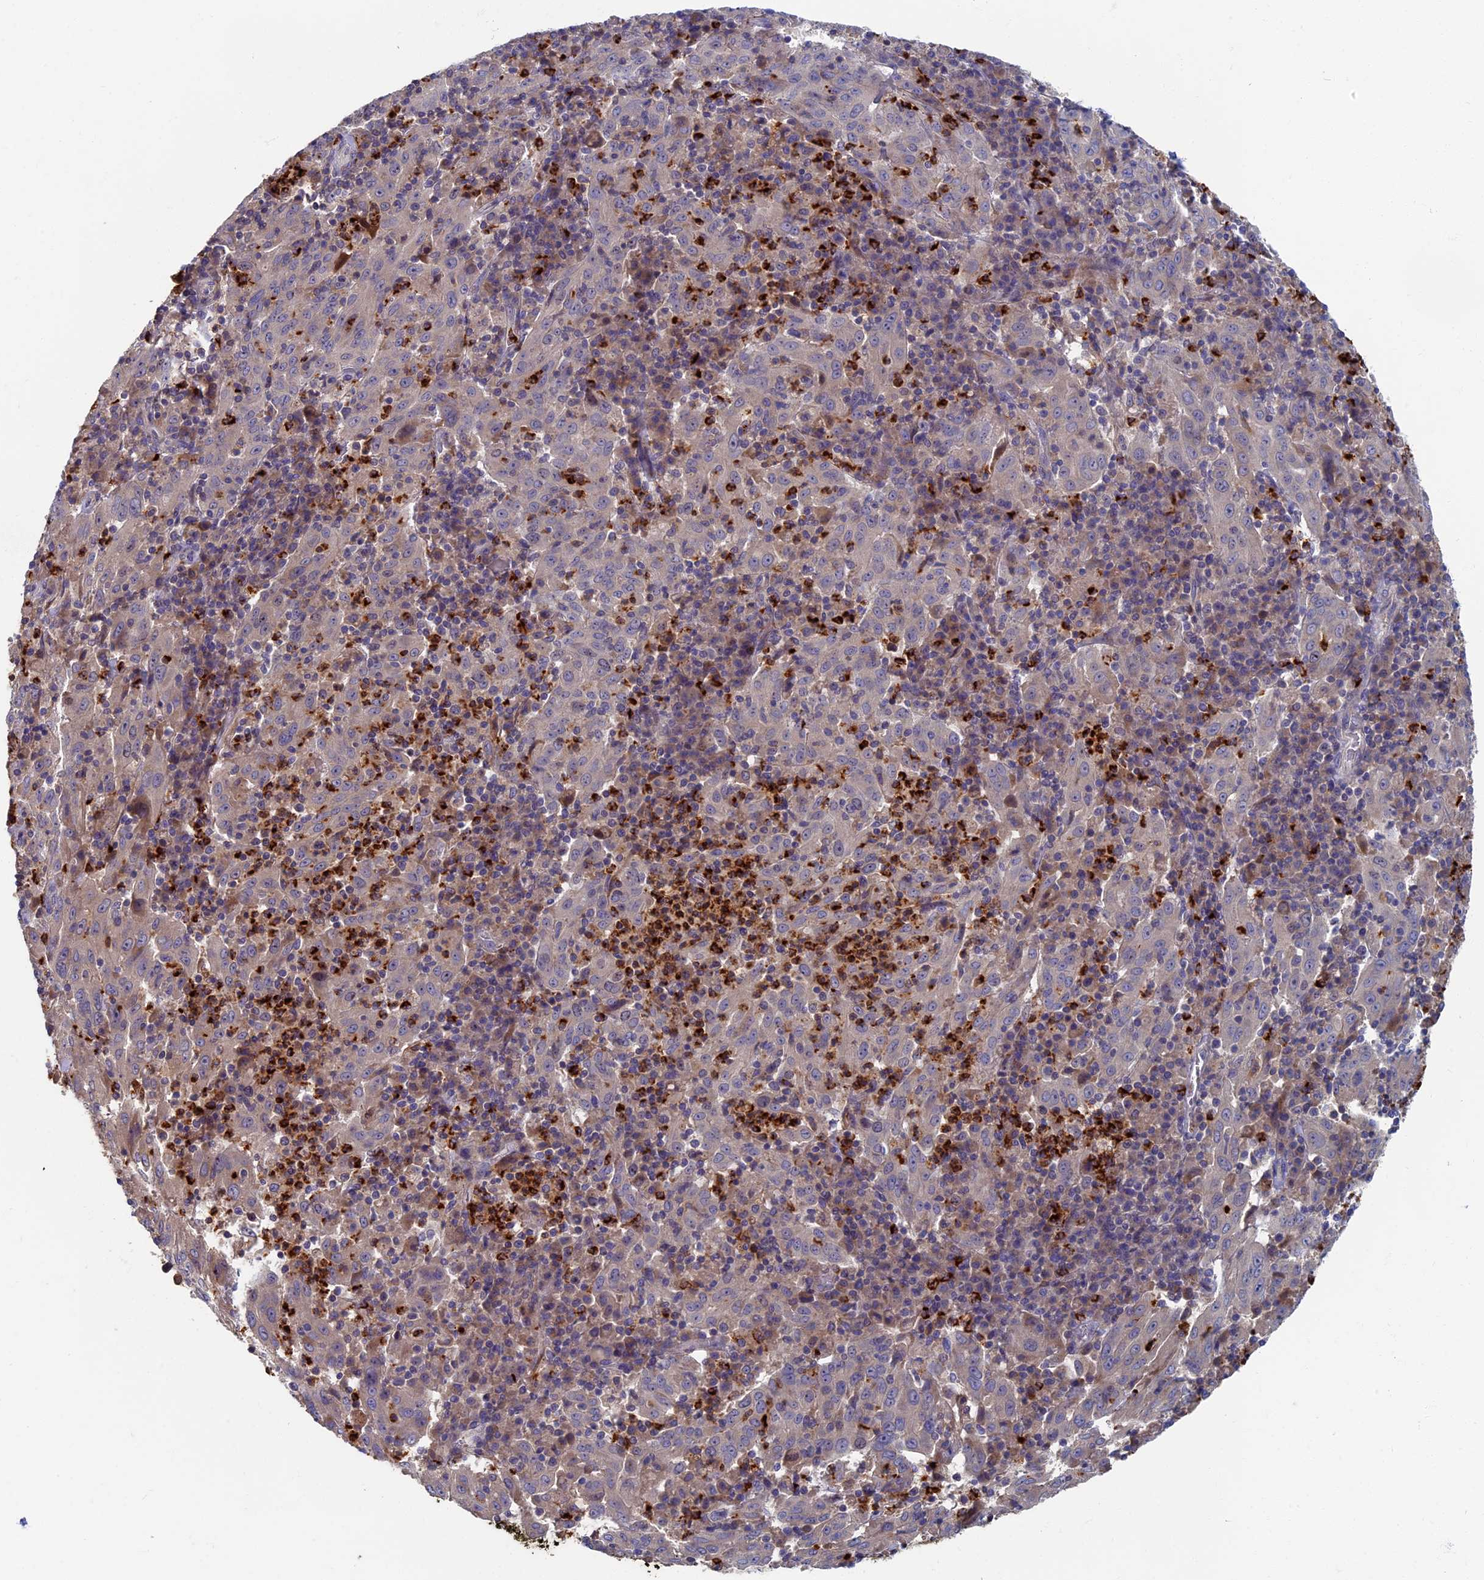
{"staining": {"intensity": "negative", "quantity": "none", "location": "none"}, "tissue": "pancreatic cancer", "cell_type": "Tumor cells", "image_type": "cancer", "snomed": [{"axis": "morphology", "description": "Adenocarcinoma, NOS"}, {"axis": "topography", "description": "Pancreas"}], "caption": "Tumor cells show no significant protein positivity in pancreatic cancer.", "gene": "TNK2", "patient": {"sex": "male", "age": 63}}